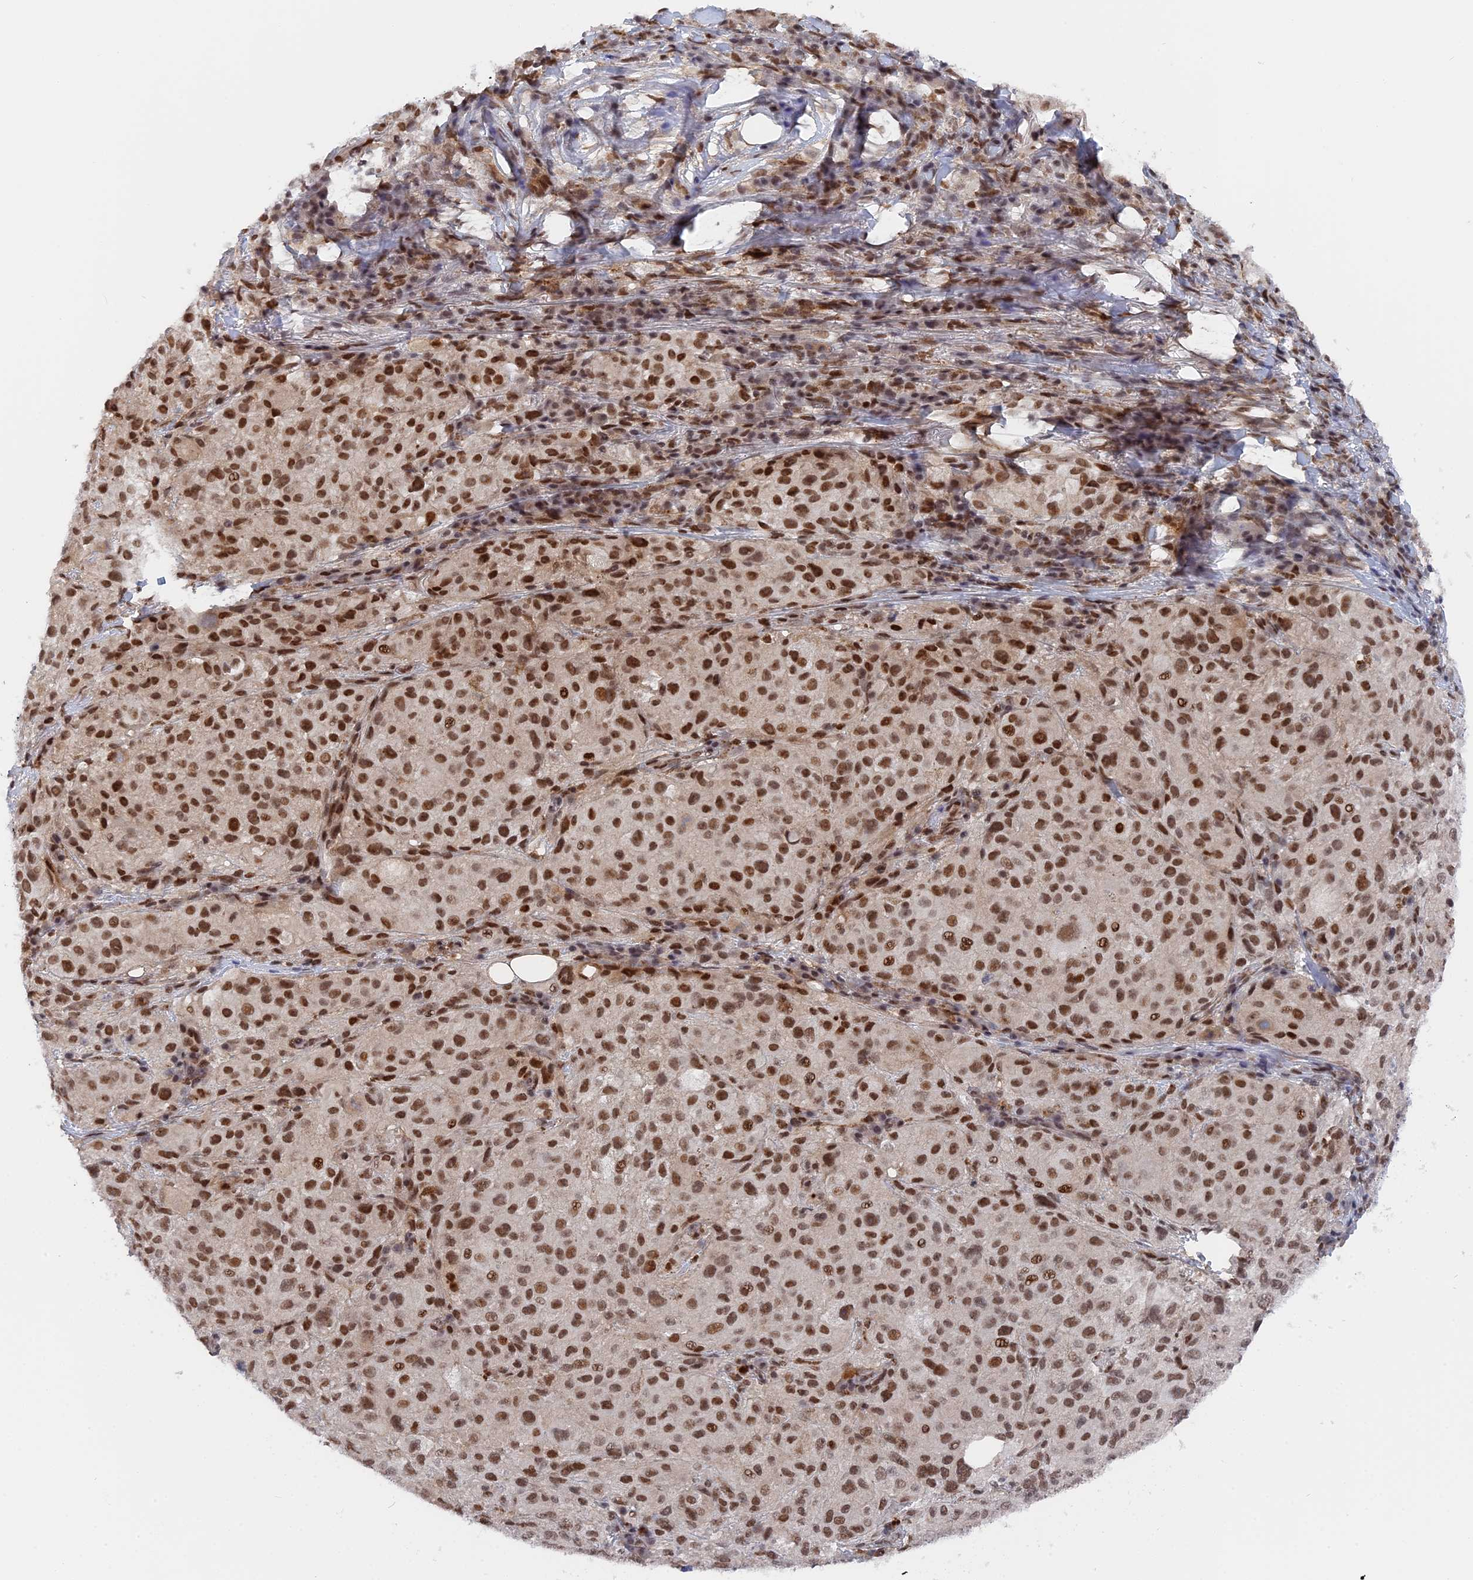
{"staining": {"intensity": "moderate", "quantity": ">75%", "location": "nuclear"}, "tissue": "melanoma", "cell_type": "Tumor cells", "image_type": "cancer", "snomed": [{"axis": "morphology", "description": "Necrosis, NOS"}, {"axis": "morphology", "description": "Malignant melanoma, NOS"}, {"axis": "topography", "description": "Skin"}], "caption": "Approximately >75% of tumor cells in malignant melanoma reveal moderate nuclear protein expression as visualized by brown immunohistochemical staining.", "gene": "CCDC85A", "patient": {"sex": "female", "age": 87}}